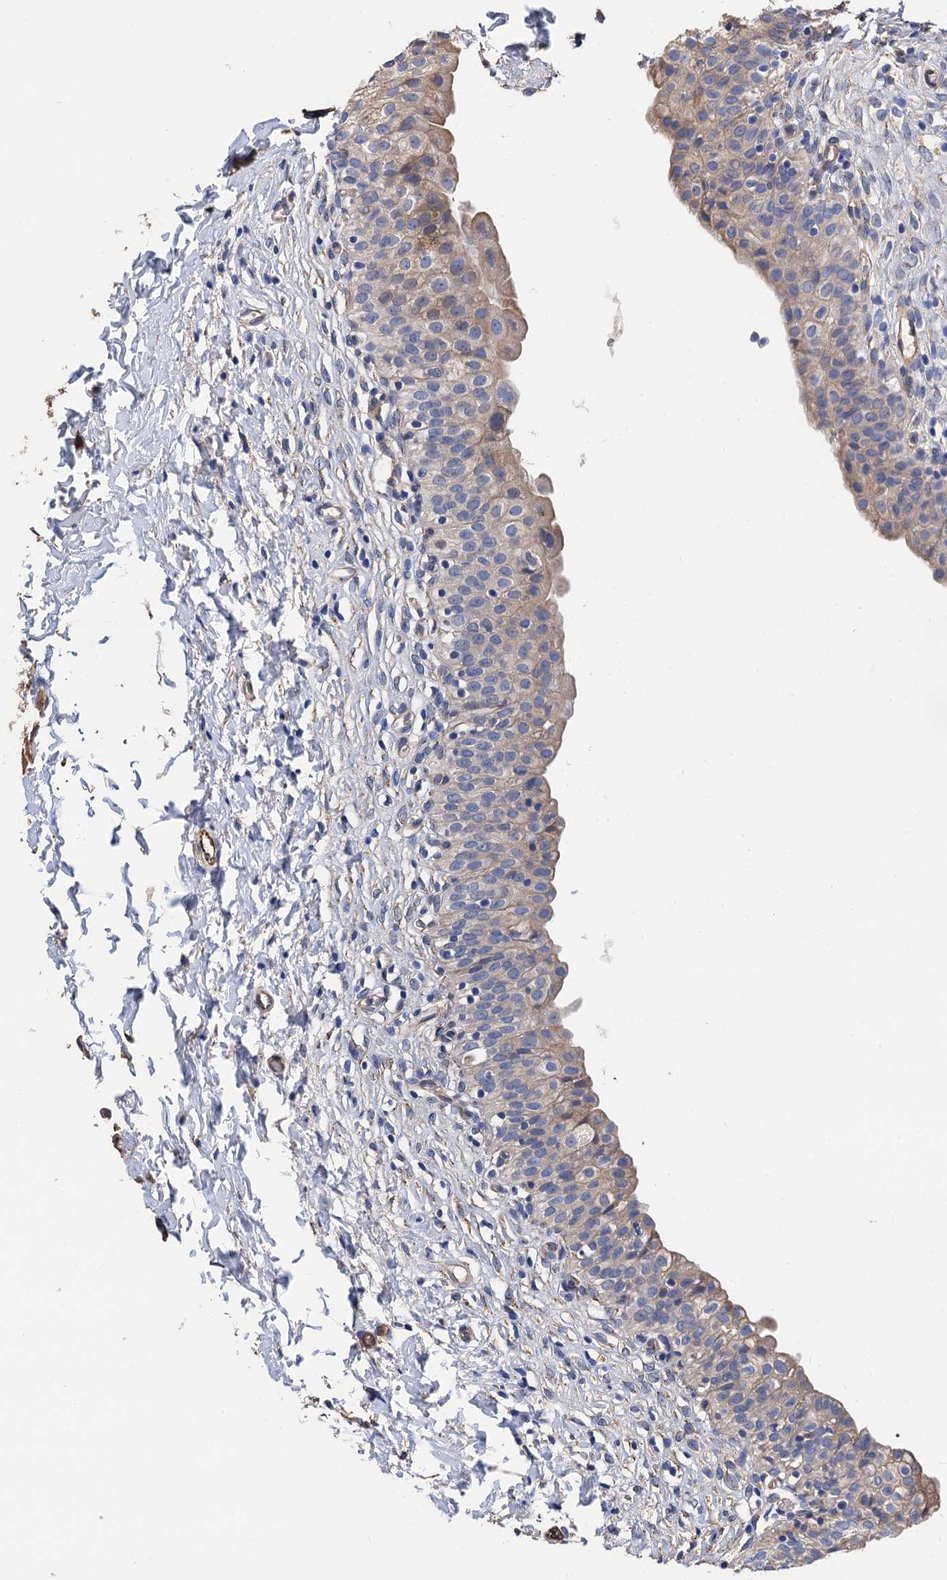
{"staining": {"intensity": "moderate", "quantity": "25%-75%", "location": "cytoplasmic/membranous"}, "tissue": "urinary bladder", "cell_type": "Urothelial cells", "image_type": "normal", "snomed": [{"axis": "morphology", "description": "Normal tissue, NOS"}, {"axis": "topography", "description": "Urinary bladder"}], "caption": "This image demonstrates unremarkable urinary bladder stained with IHC to label a protein in brown. The cytoplasmic/membranous of urothelial cells show moderate positivity for the protein. Nuclei are counter-stained blue.", "gene": "CNNM1", "patient": {"sex": "male", "age": 55}}